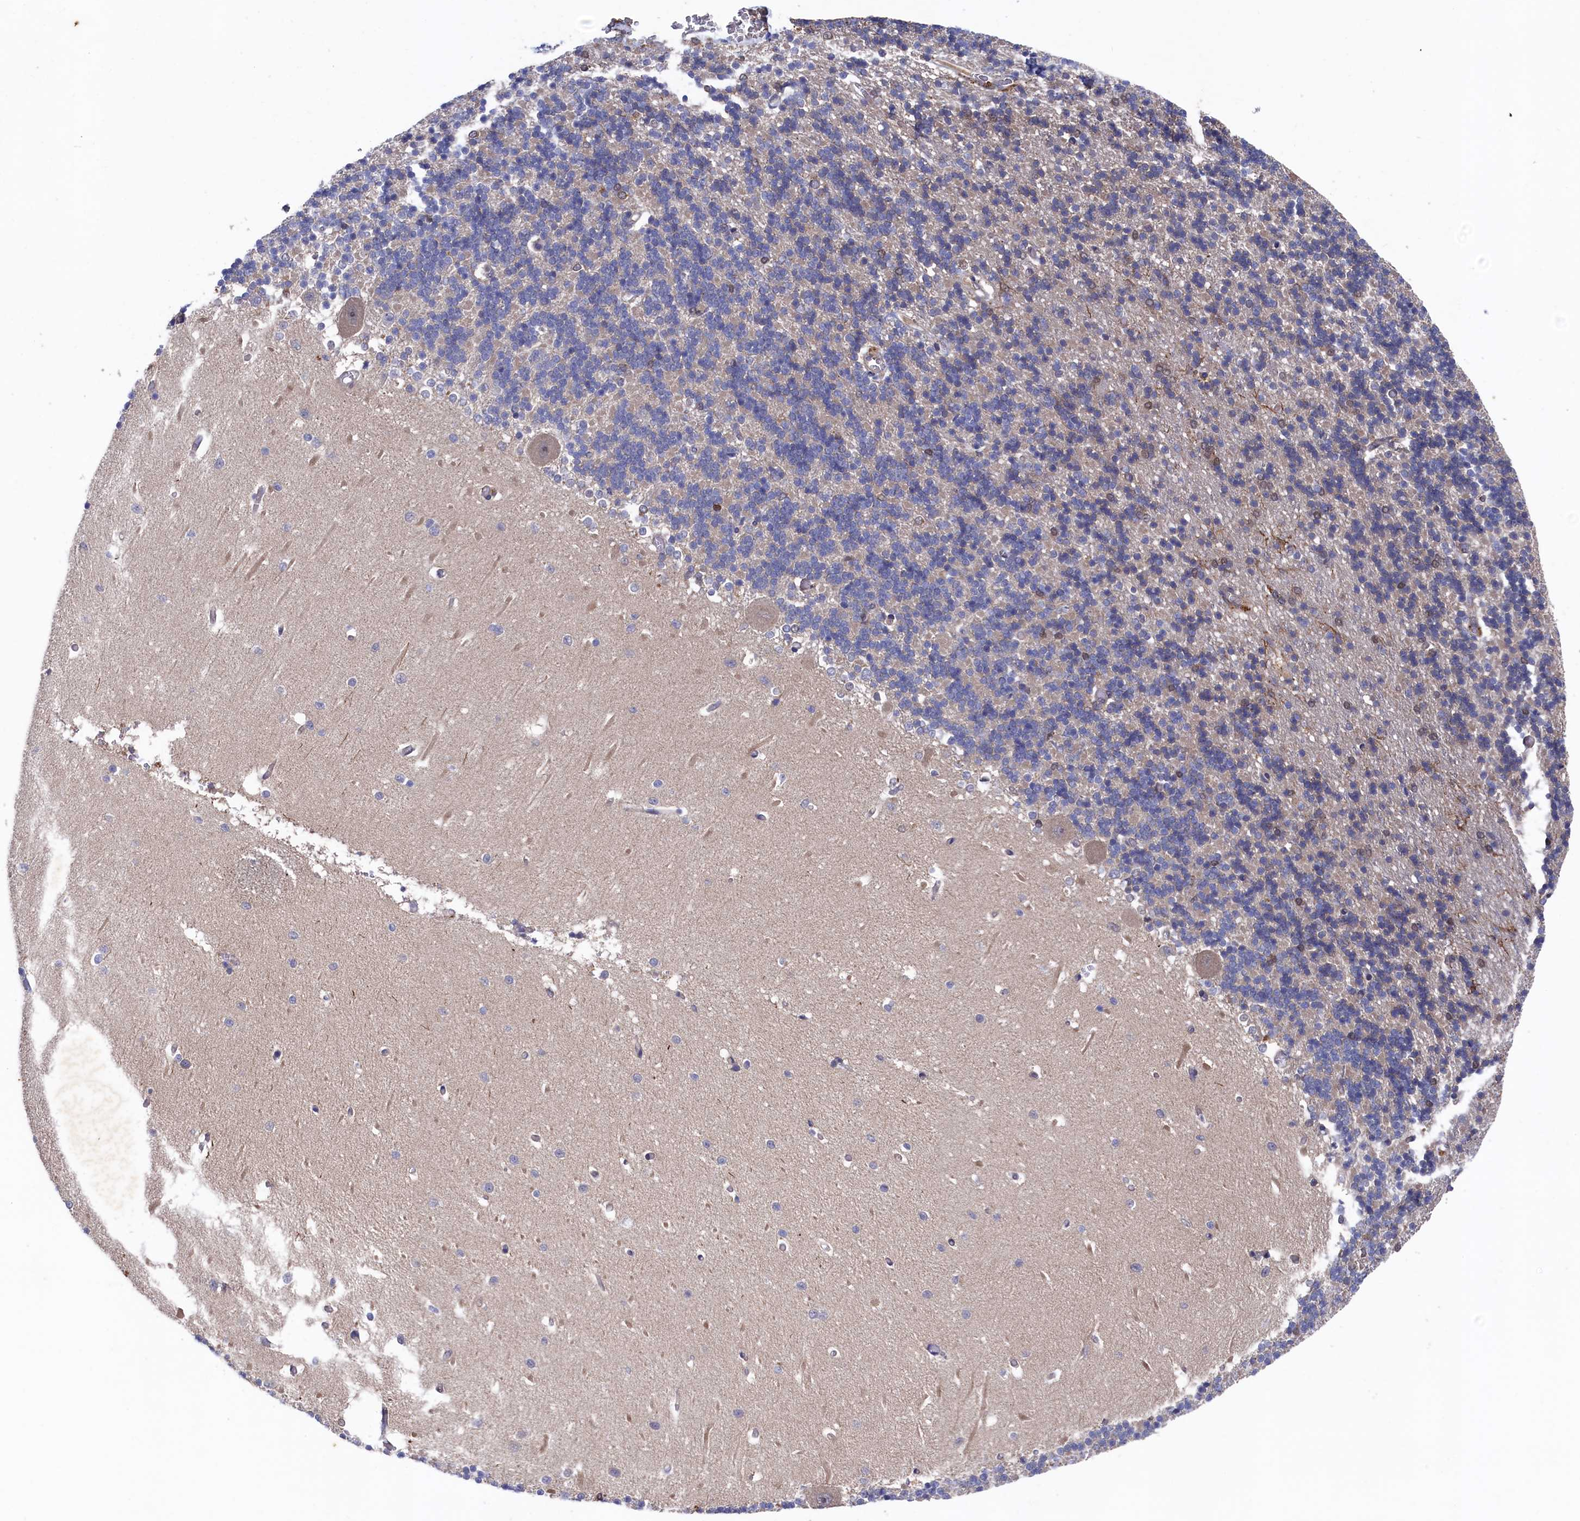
{"staining": {"intensity": "weak", "quantity": "<25%", "location": "cytoplasmic/membranous"}, "tissue": "cerebellum", "cell_type": "Cells in granular layer", "image_type": "normal", "snomed": [{"axis": "morphology", "description": "Normal tissue, NOS"}, {"axis": "topography", "description": "Cerebellum"}], "caption": "This is a image of immunohistochemistry staining of unremarkable cerebellum, which shows no expression in cells in granular layer.", "gene": "RNH1", "patient": {"sex": "male", "age": 37}}